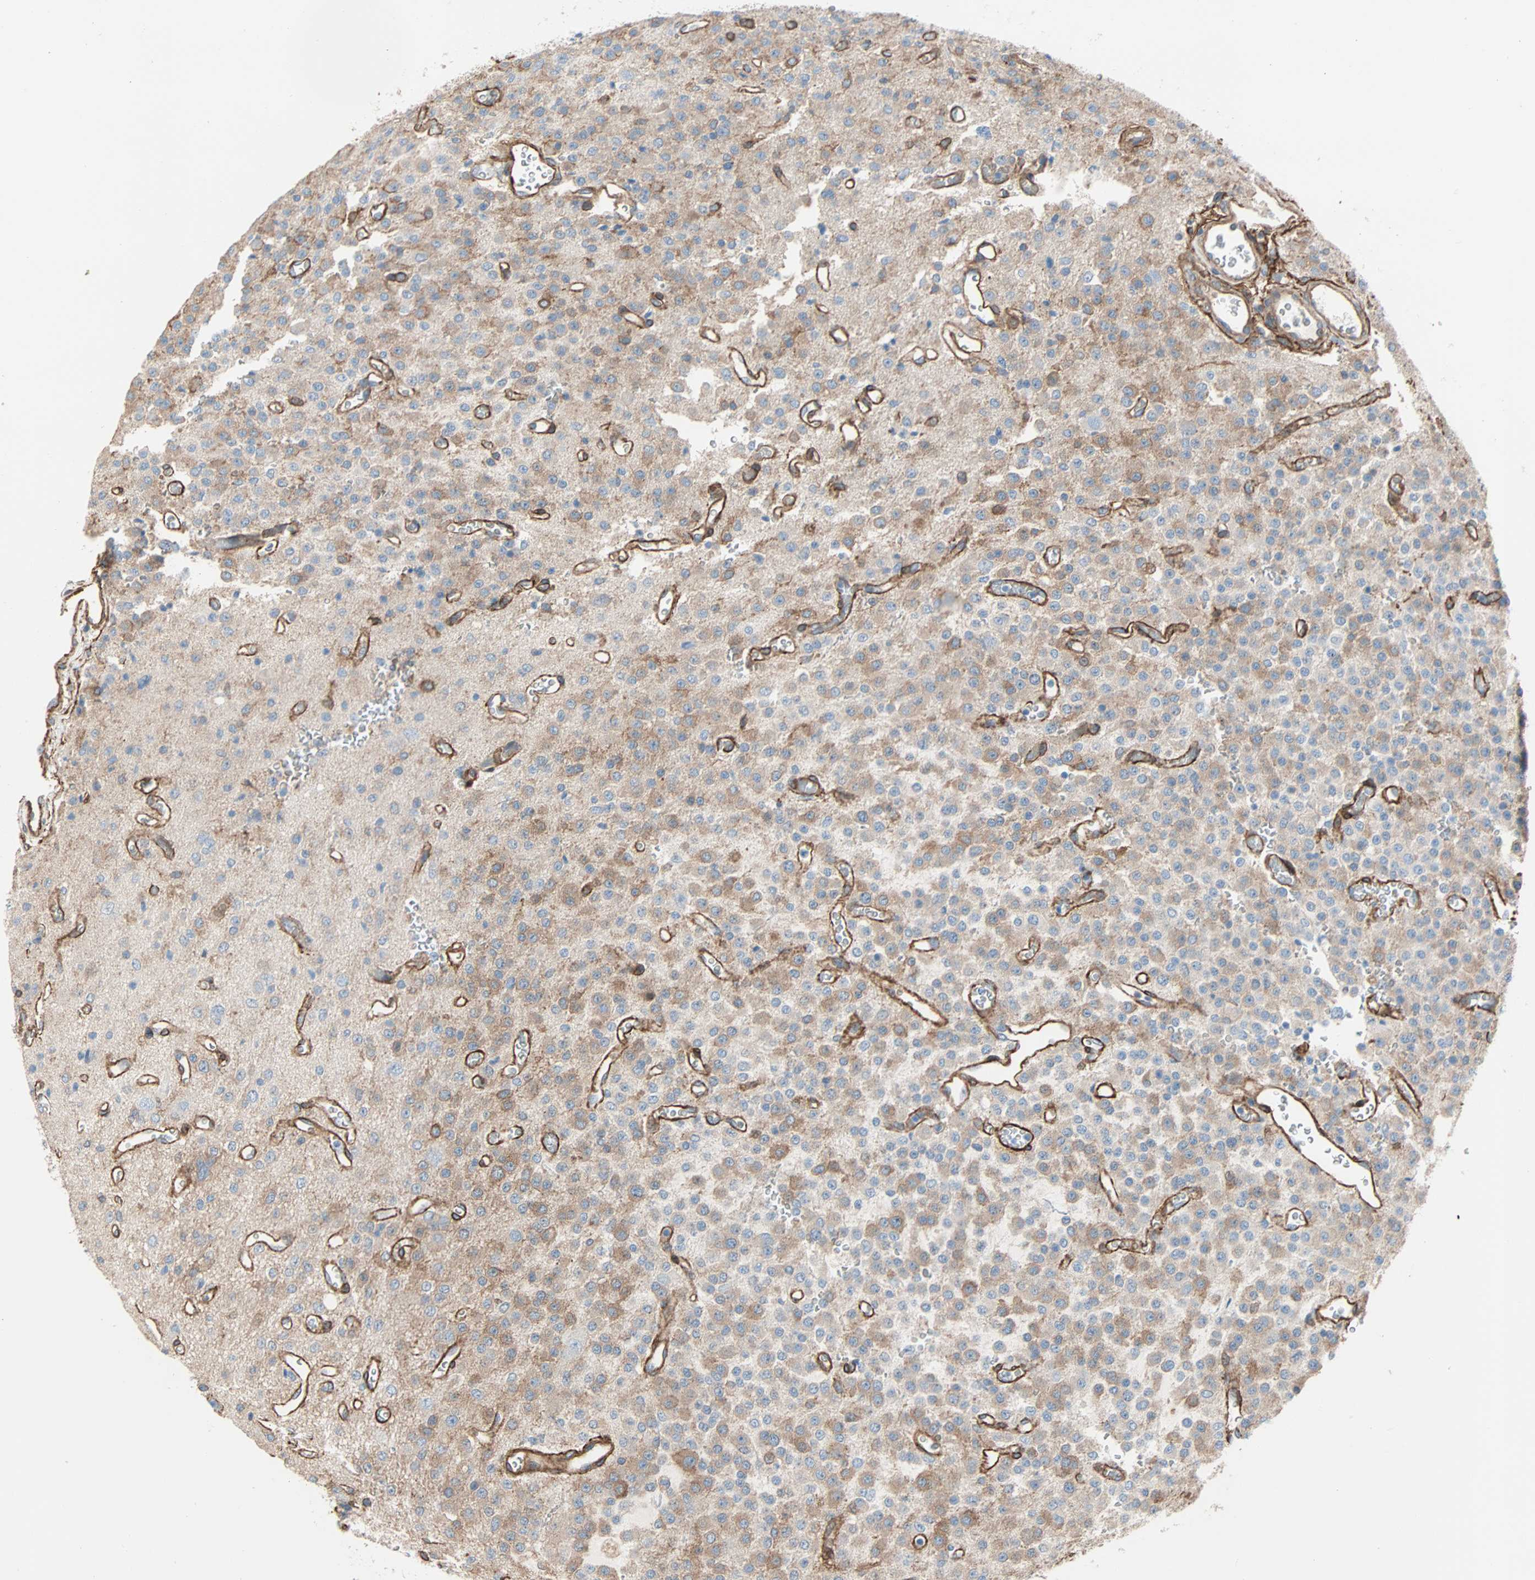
{"staining": {"intensity": "moderate", "quantity": ">75%", "location": "cytoplasmic/membranous"}, "tissue": "glioma", "cell_type": "Tumor cells", "image_type": "cancer", "snomed": [{"axis": "morphology", "description": "Glioma, malignant, Low grade"}, {"axis": "topography", "description": "Brain"}], "caption": "Moderate cytoplasmic/membranous protein expression is identified in approximately >75% of tumor cells in glioma.", "gene": "EPB41L2", "patient": {"sex": "male", "age": 38}}